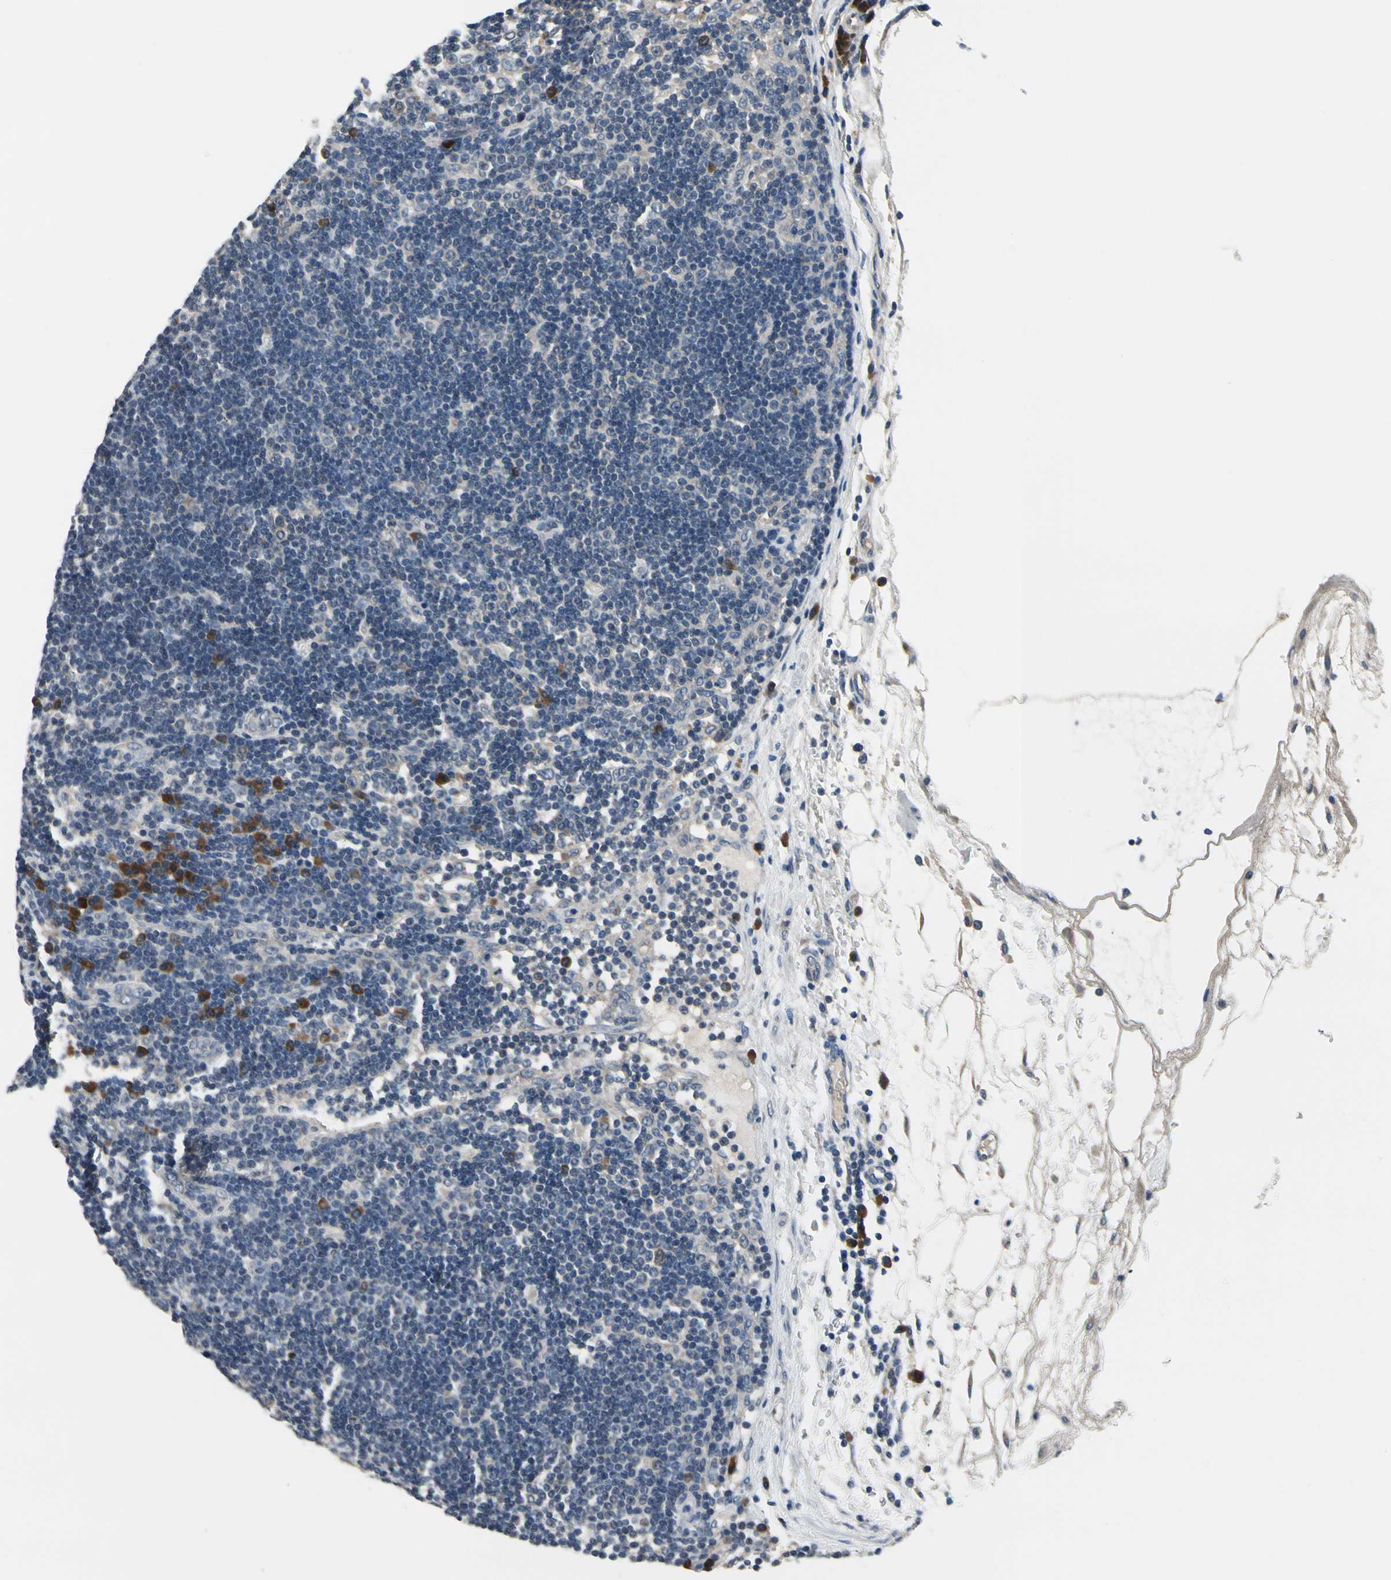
{"staining": {"intensity": "strong", "quantity": "<25%", "location": "cytoplasmic/membranous"}, "tissue": "lymph node", "cell_type": "Germinal center cells", "image_type": "normal", "snomed": [{"axis": "morphology", "description": "Normal tissue, NOS"}, {"axis": "morphology", "description": "Squamous cell carcinoma, metastatic, NOS"}, {"axis": "topography", "description": "Lymph node"}], "caption": "Immunohistochemistry (IHC) of benign human lymph node reveals medium levels of strong cytoplasmic/membranous staining in approximately <25% of germinal center cells. Immunohistochemistry stains the protein in brown and the nuclei are stained blue.", "gene": "SELENOK", "patient": {"sex": "female", "age": 53}}